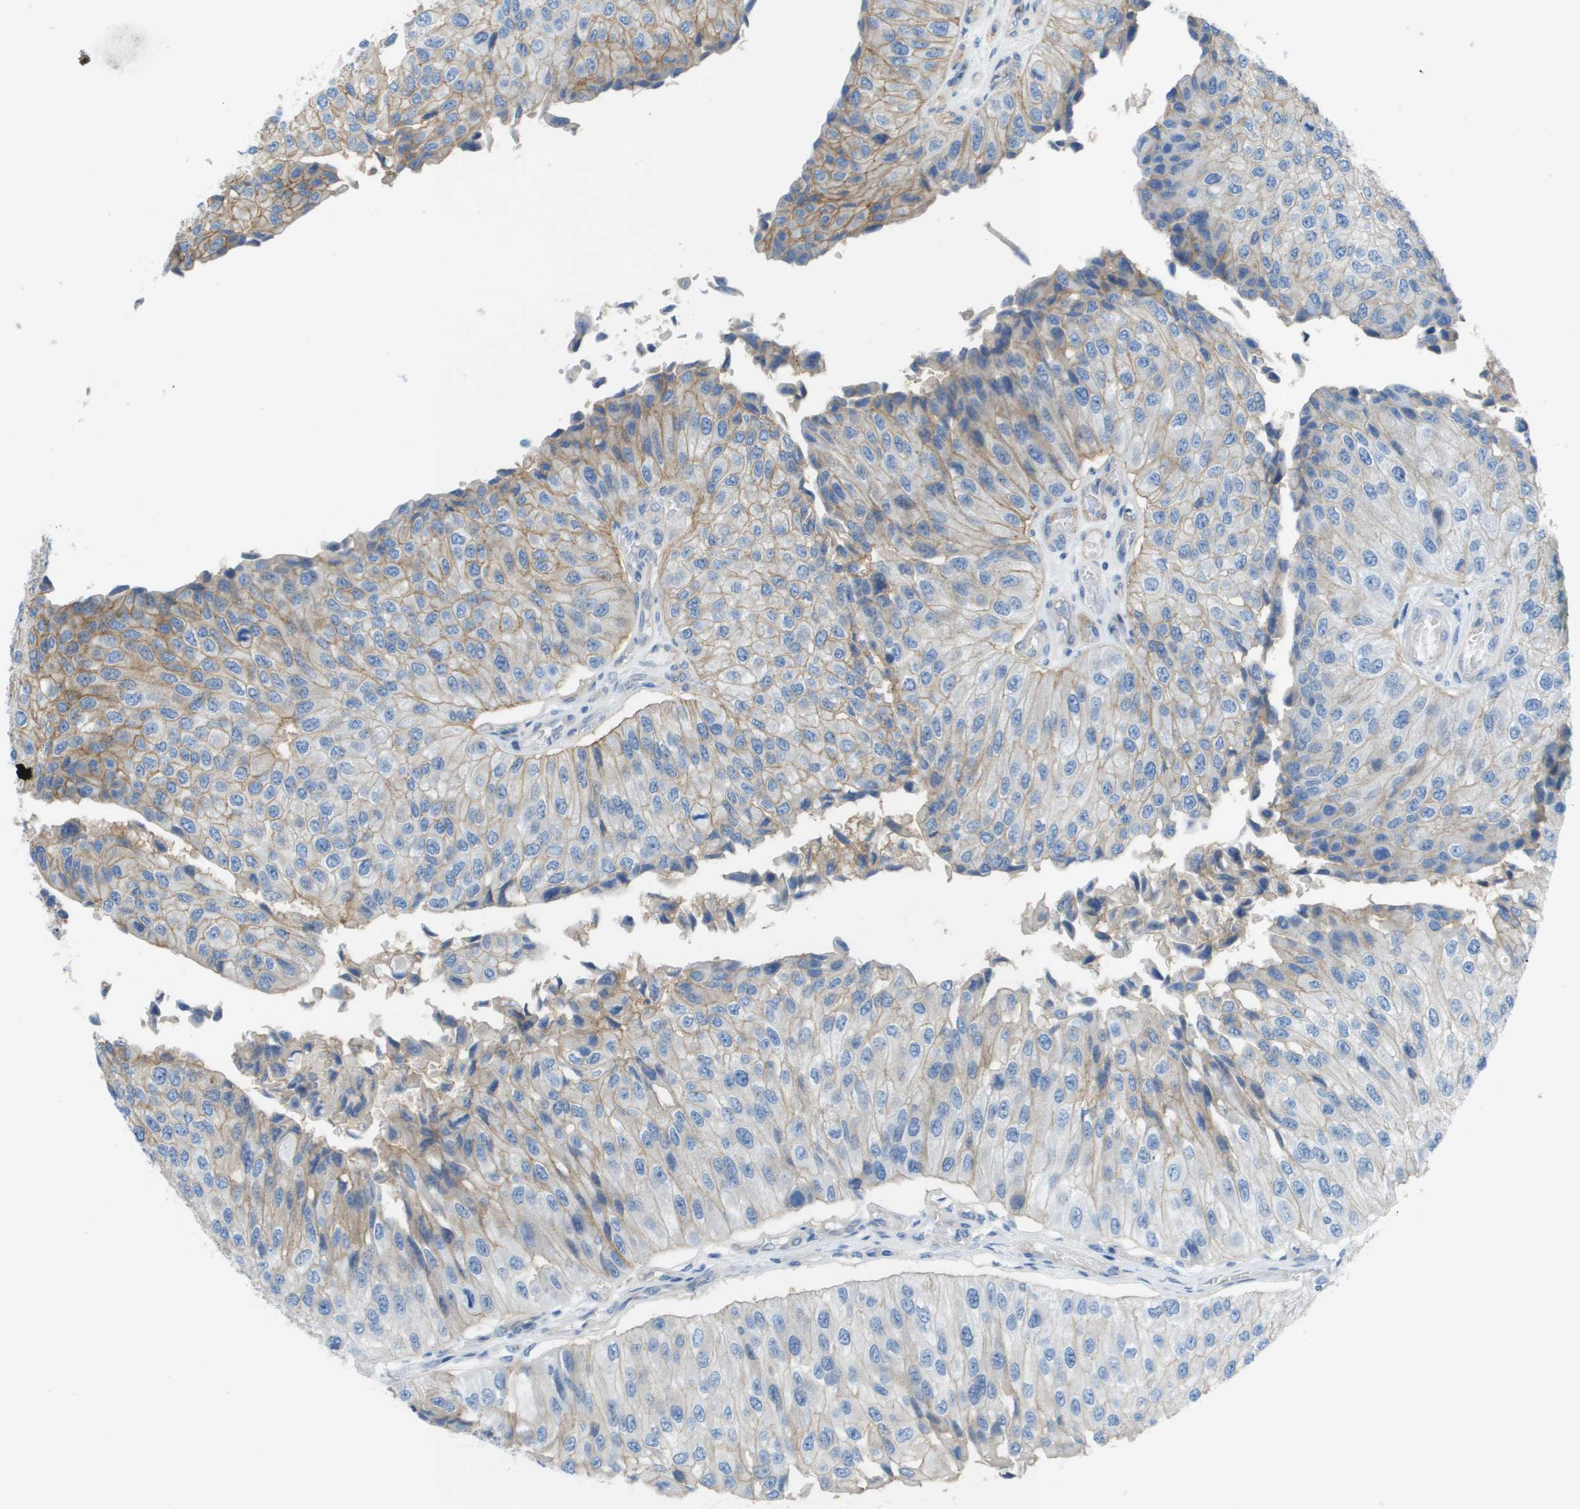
{"staining": {"intensity": "weak", "quantity": "<25%", "location": "cytoplasmic/membranous"}, "tissue": "urothelial cancer", "cell_type": "Tumor cells", "image_type": "cancer", "snomed": [{"axis": "morphology", "description": "Urothelial carcinoma, High grade"}, {"axis": "topography", "description": "Kidney"}, {"axis": "topography", "description": "Urinary bladder"}], "caption": "Immunohistochemistry (IHC) image of neoplastic tissue: urothelial carcinoma (high-grade) stained with DAB demonstrates no significant protein staining in tumor cells. (Immunohistochemistry, brightfield microscopy, high magnification).", "gene": "CD46", "patient": {"sex": "male", "age": 77}}